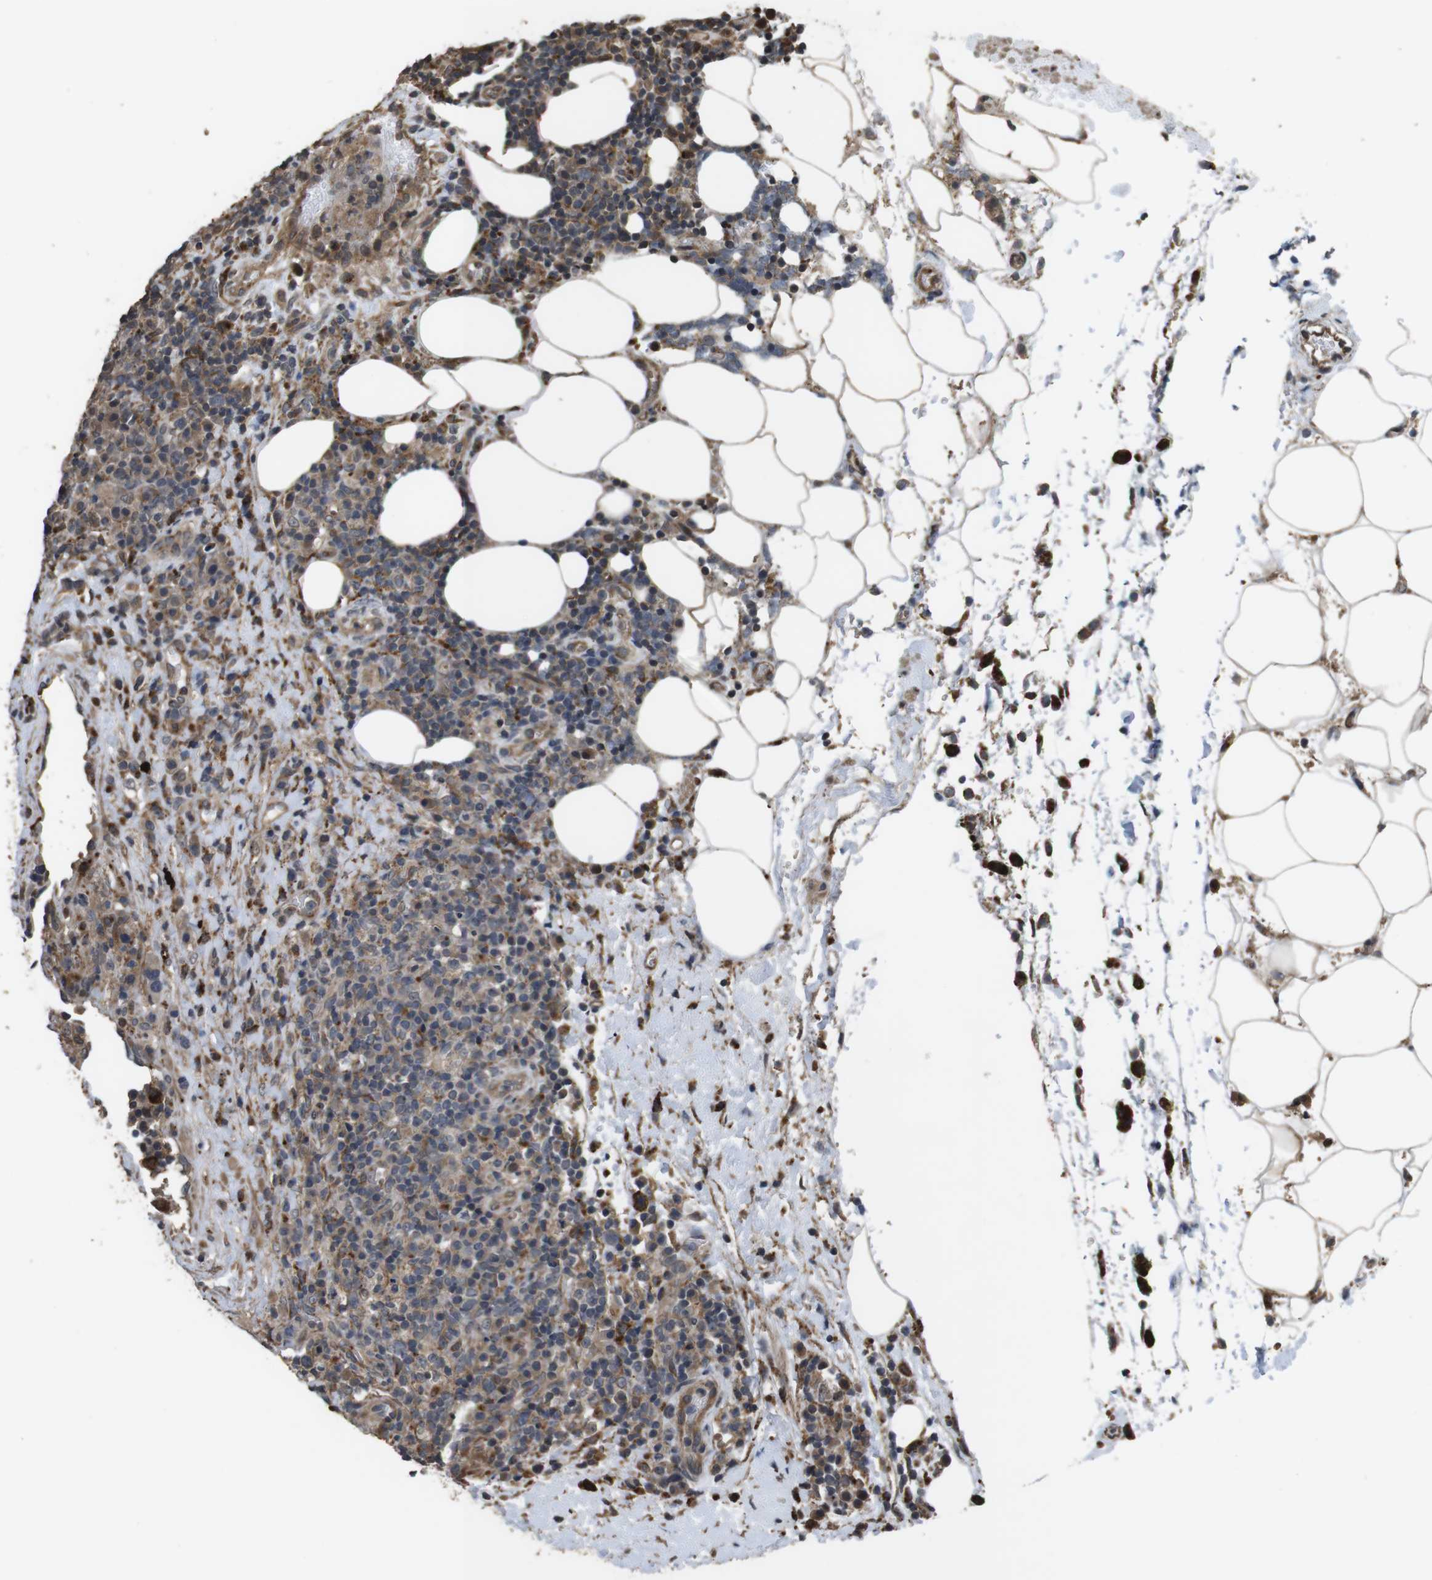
{"staining": {"intensity": "moderate", "quantity": "<25%", "location": "cytoplasmic/membranous"}, "tissue": "lymphoma", "cell_type": "Tumor cells", "image_type": "cancer", "snomed": [{"axis": "morphology", "description": "Malignant lymphoma, non-Hodgkin's type, High grade"}, {"axis": "topography", "description": "Lymph node"}], "caption": "Protein staining exhibits moderate cytoplasmic/membranous expression in approximately <25% of tumor cells in lymphoma.", "gene": "FZD10", "patient": {"sex": "female", "age": 76}}